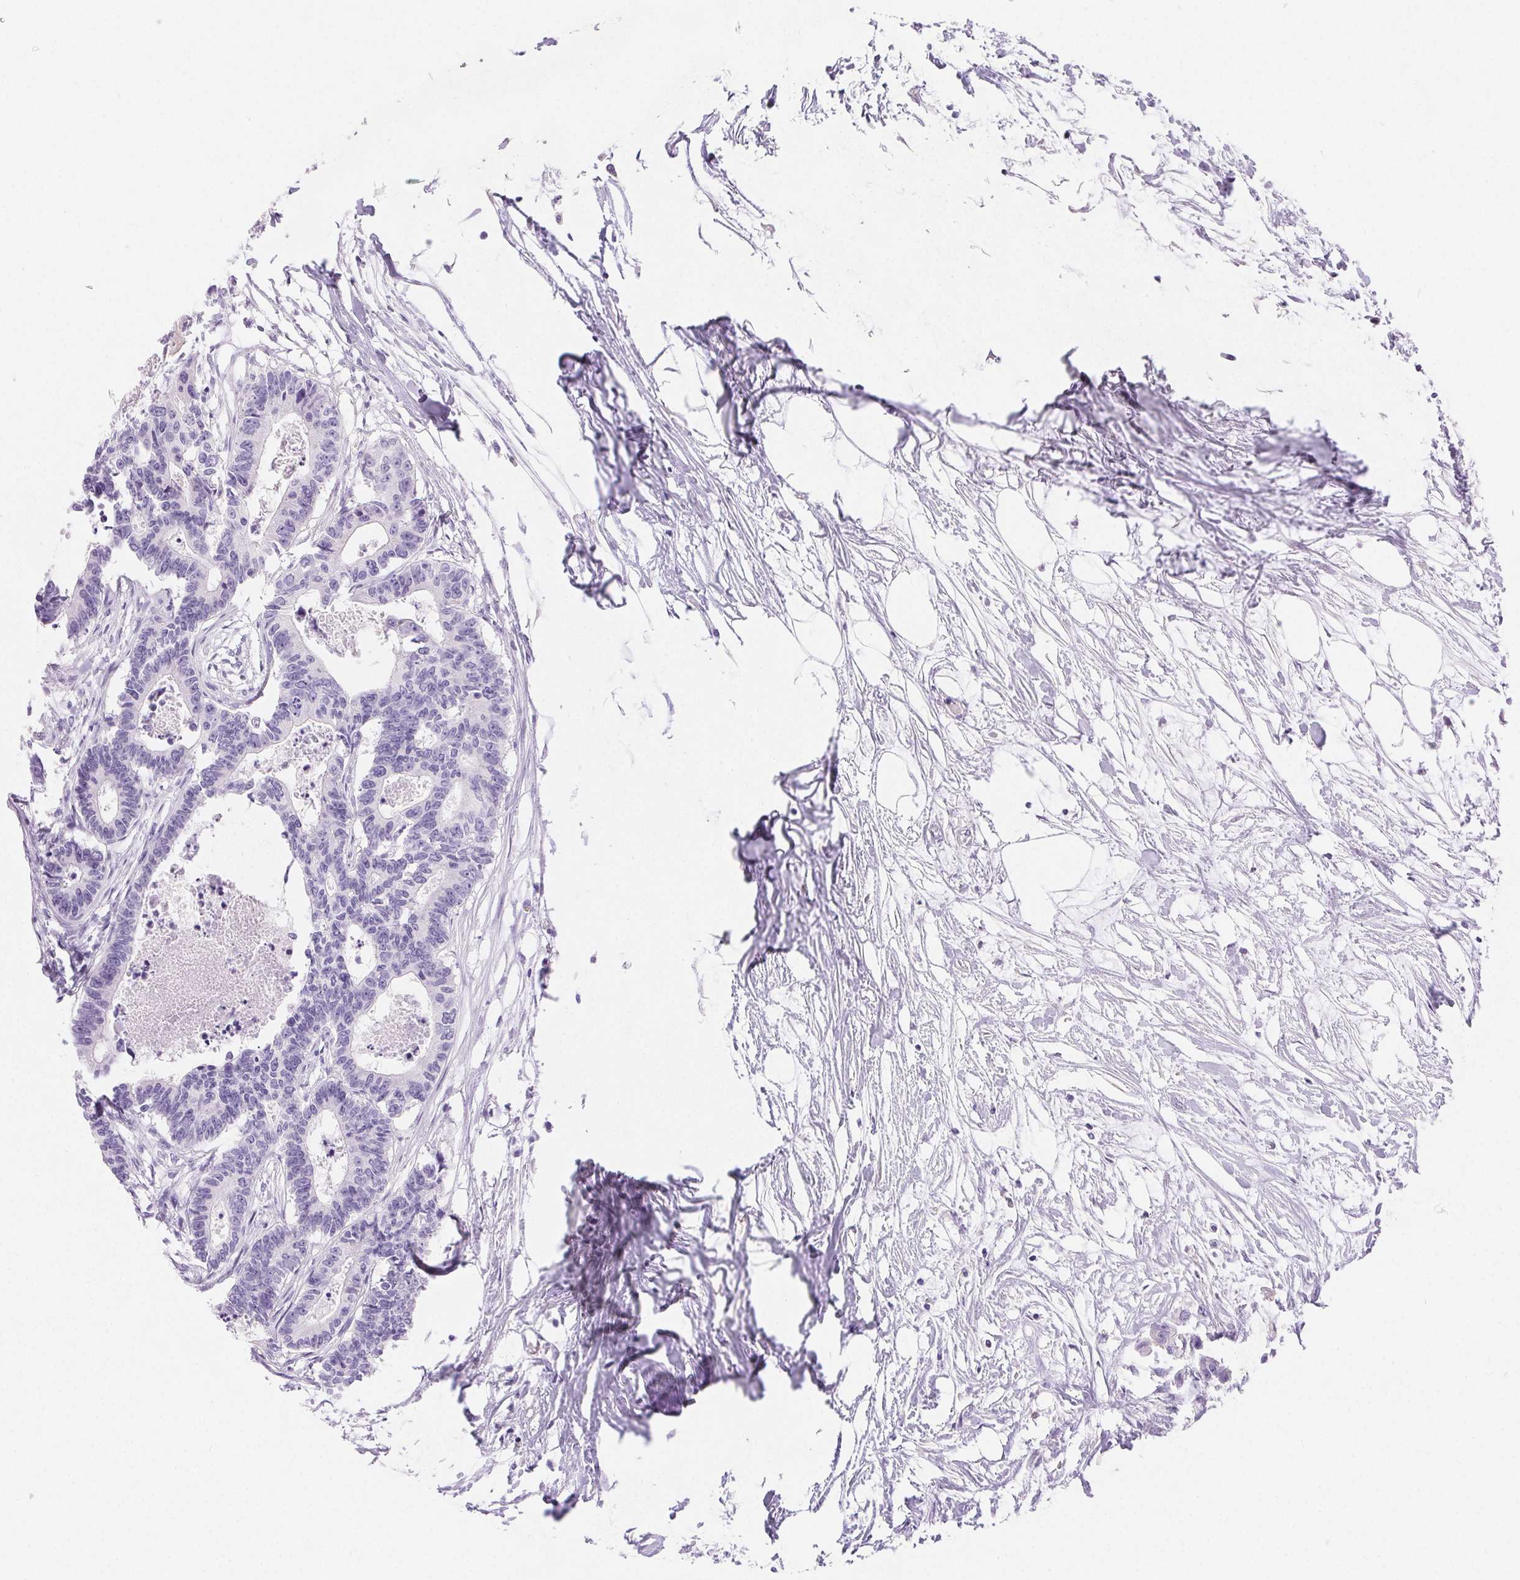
{"staining": {"intensity": "negative", "quantity": "none", "location": "none"}, "tissue": "colorectal cancer", "cell_type": "Tumor cells", "image_type": "cancer", "snomed": [{"axis": "morphology", "description": "Adenocarcinoma, NOS"}, {"axis": "topography", "description": "Rectum"}], "caption": "Immunohistochemistry photomicrograph of colorectal adenocarcinoma stained for a protein (brown), which displays no positivity in tumor cells. (DAB (3,3'-diaminobenzidine) immunohistochemistry (IHC) with hematoxylin counter stain).", "gene": "CLDN16", "patient": {"sex": "male", "age": 57}}